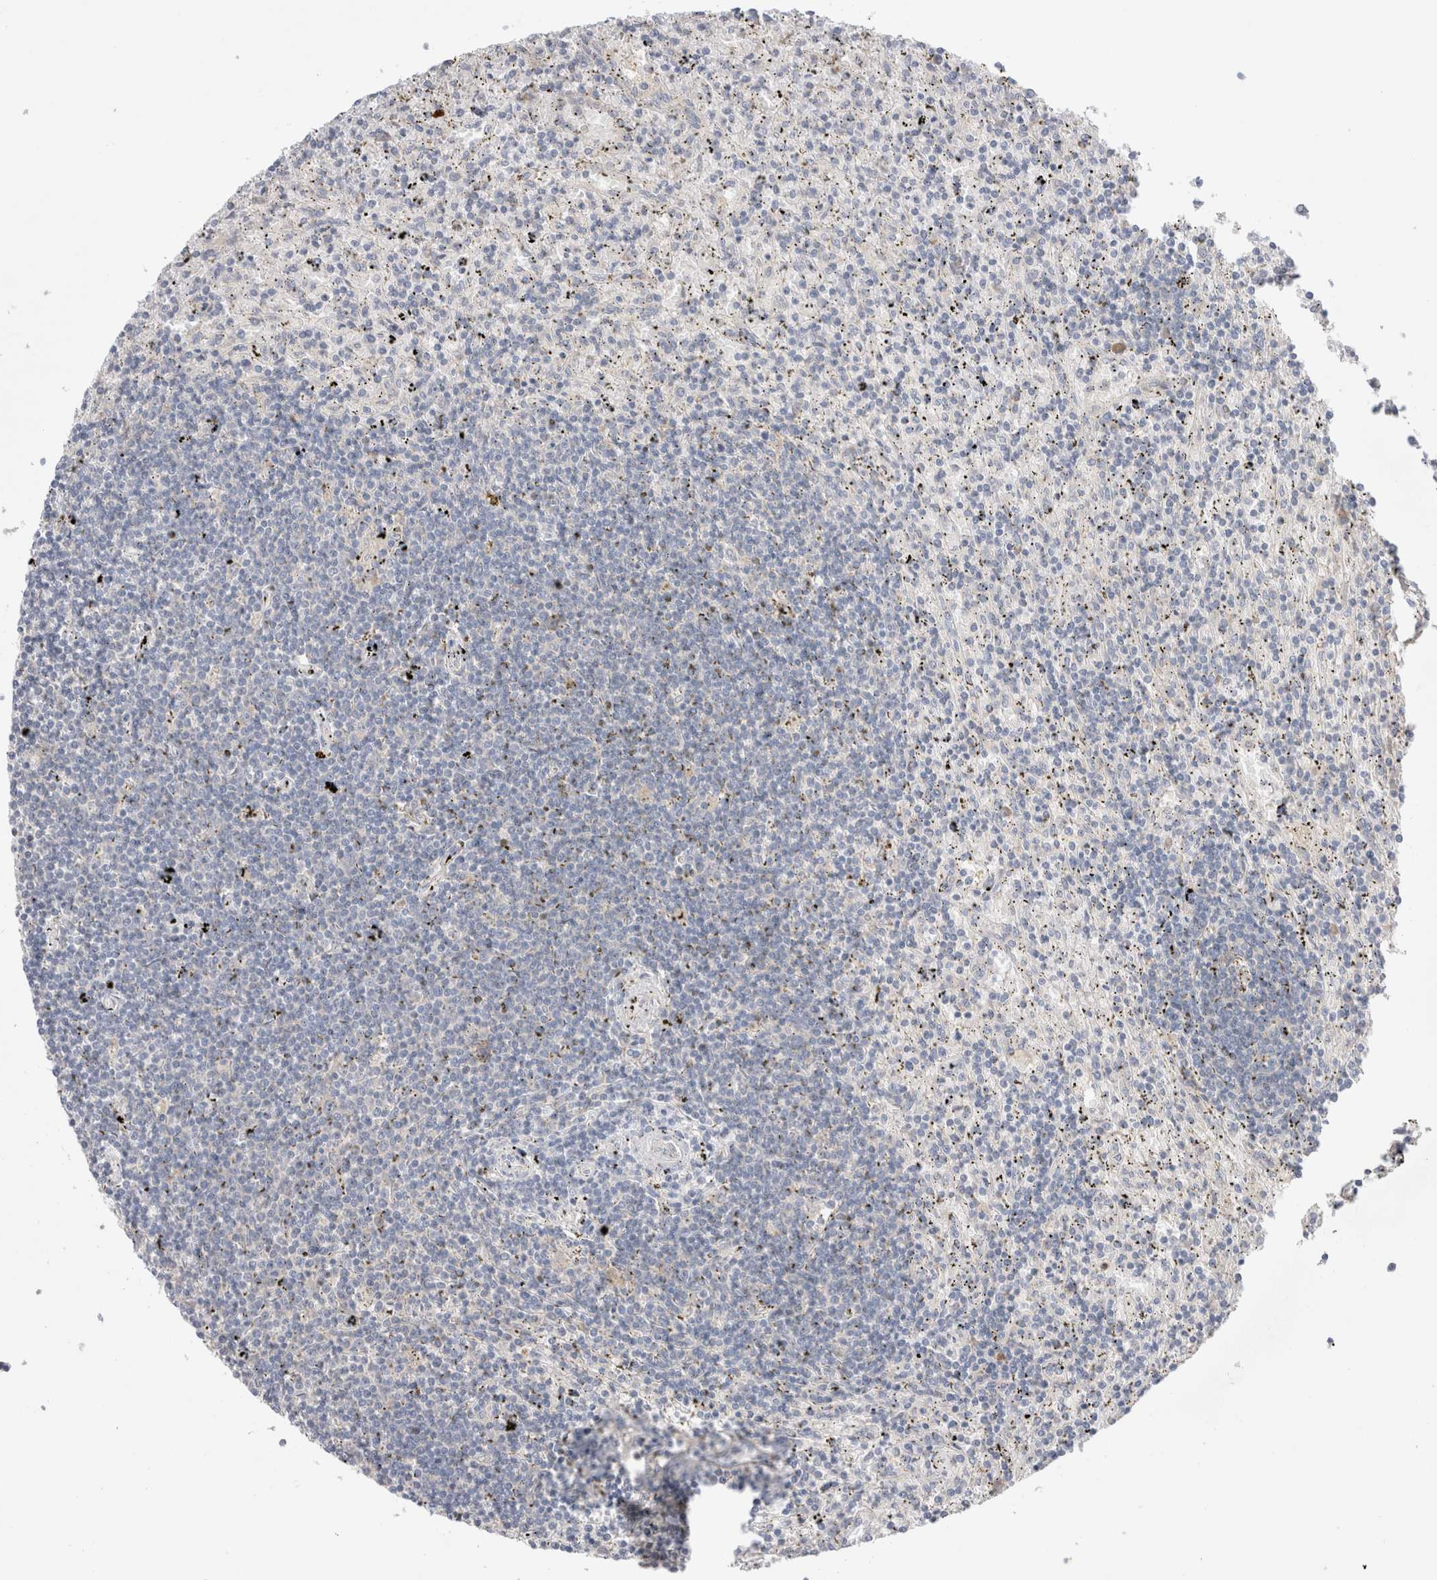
{"staining": {"intensity": "negative", "quantity": "none", "location": "none"}, "tissue": "lymphoma", "cell_type": "Tumor cells", "image_type": "cancer", "snomed": [{"axis": "morphology", "description": "Malignant lymphoma, non-Hodgkin's type, Low grade"}, {"axis": "topography", "description": "Spleen"}], "caption": "An image of human lymphoma is negative for staining in tumor cells.", "gene": "RBM12B", "patient": {"sex": "male", "age": 76}}